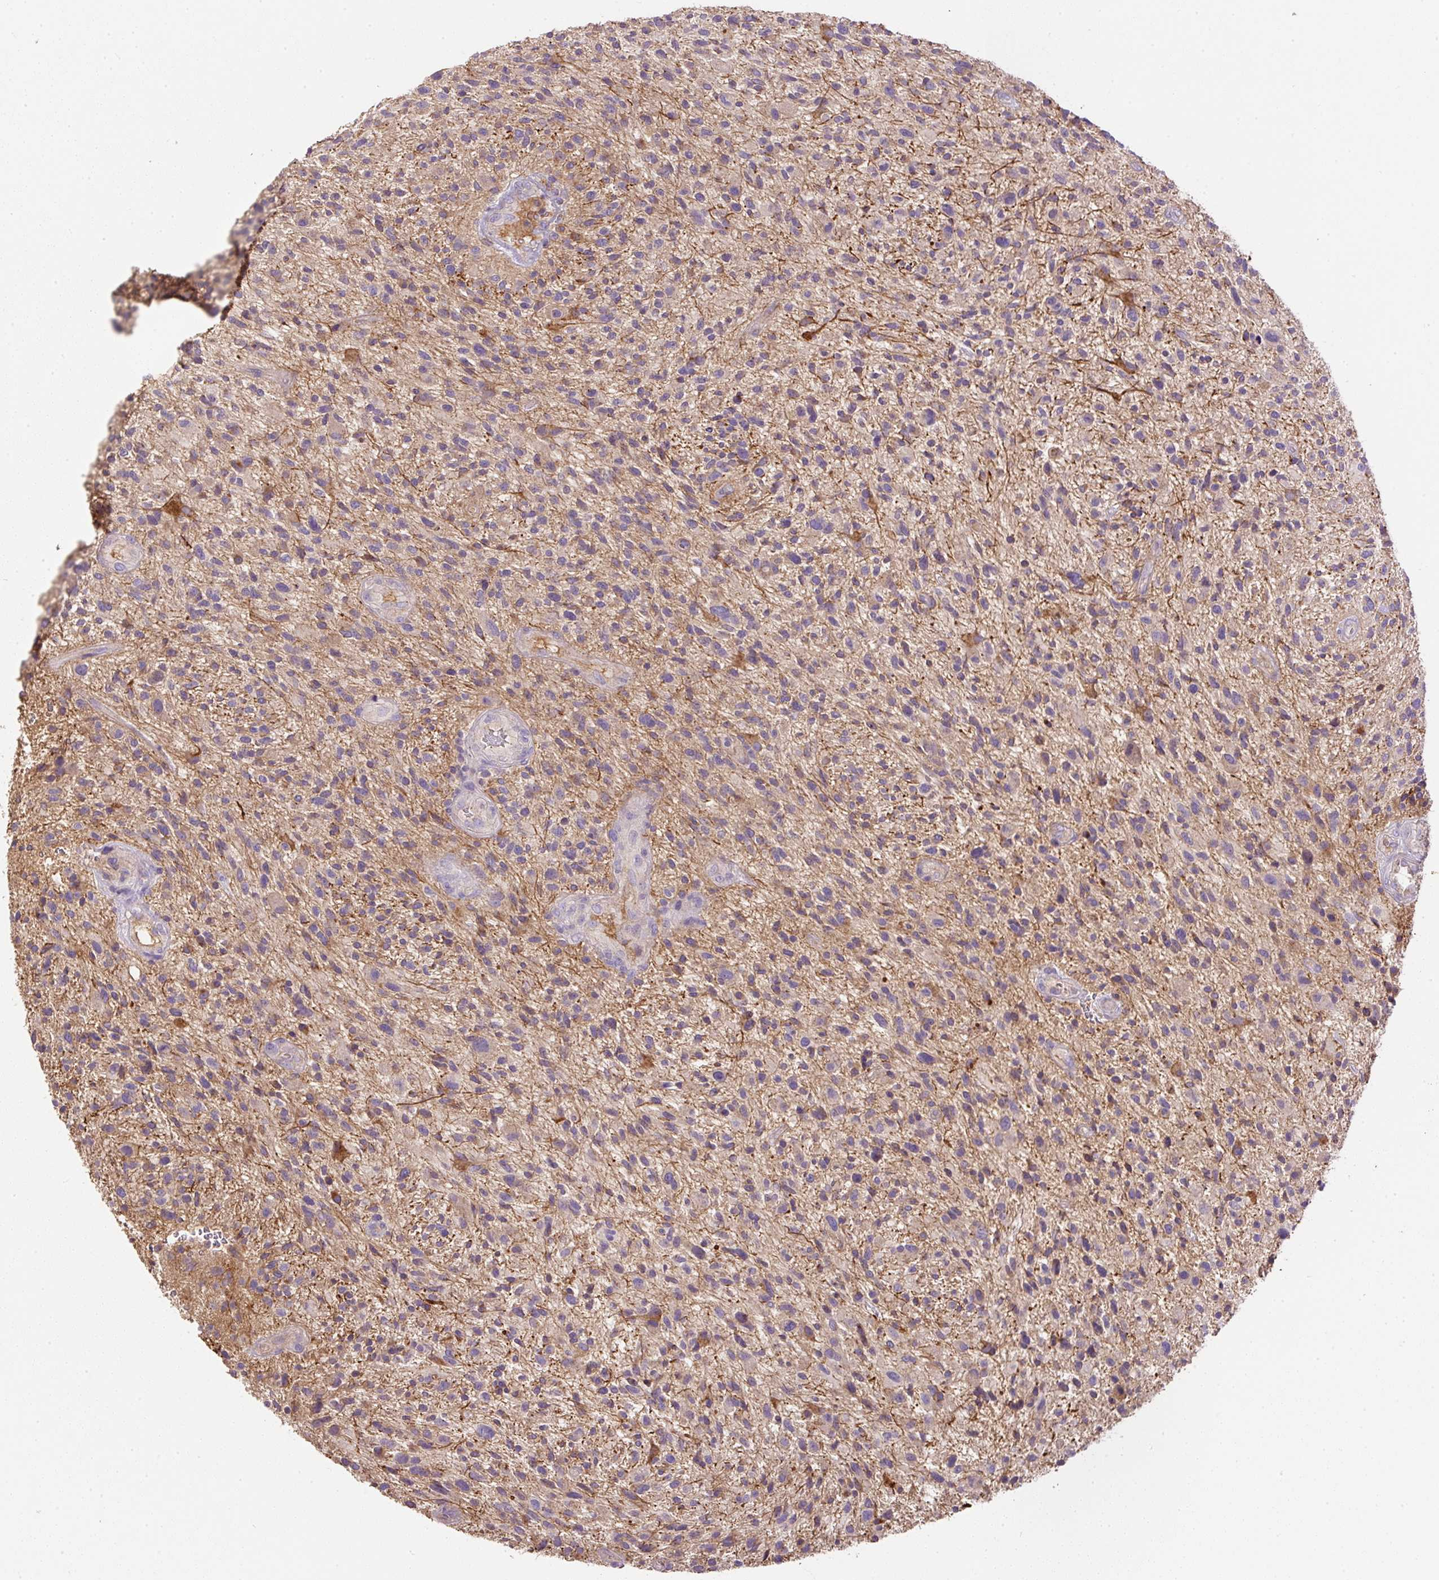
{"staining": {"intensity": "negative", "quantity": "none", "location": "none"}, "tissue": "glioma", "cell_type": "Tumor cells", "image_type": "cancer", "snomed": [{"axis": "morphology", "description": "Glioma, malignant, High grade"}, {"axis": "topography", "description": "Brain"}], "caption": "Tumor cells show no significant expression in glioma.", "gene": "DAPK1", "patient": {"sex": "male", "age": 47}}